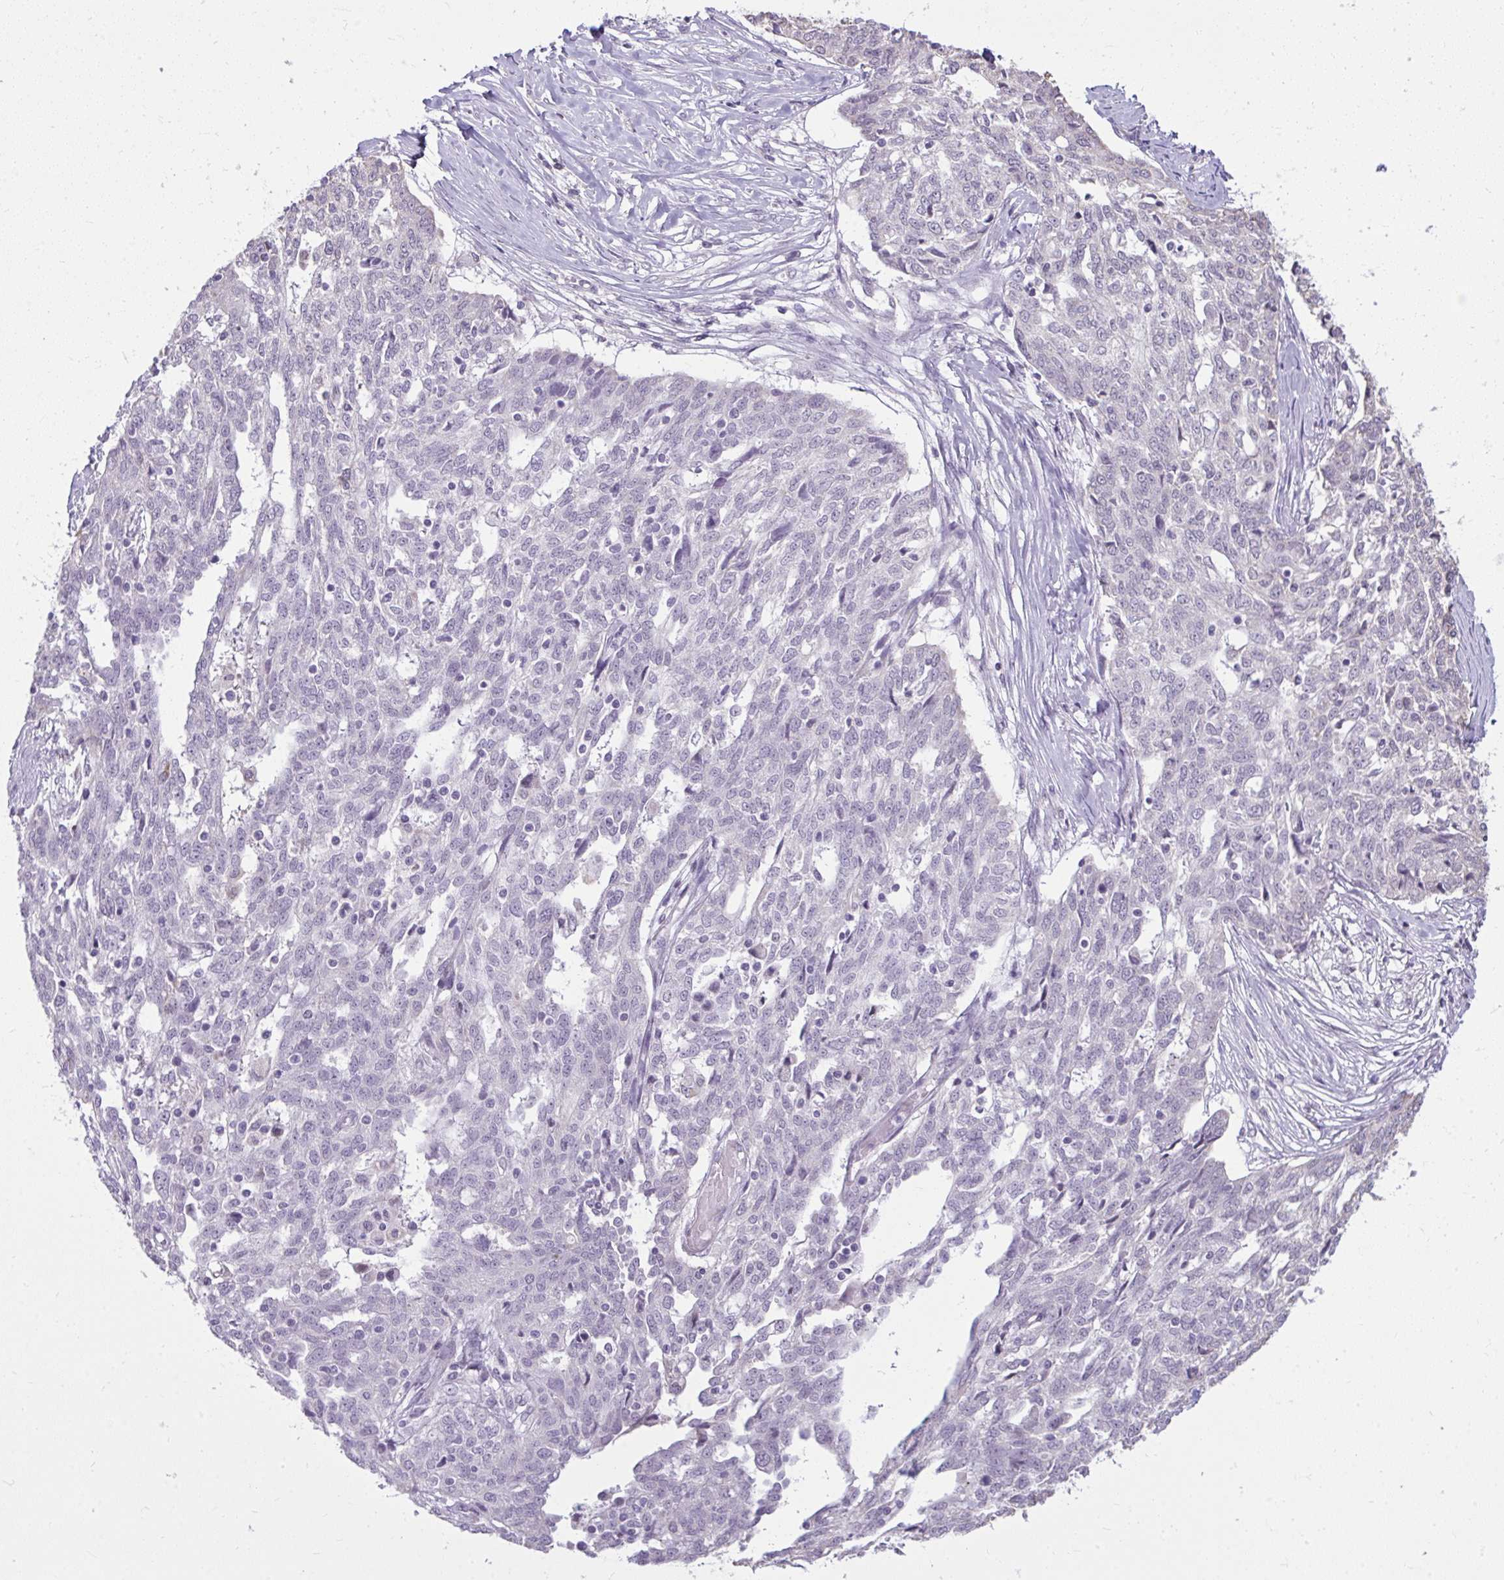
{"staining": {"intensity": "negative", "quantity": "none", "location": "none"}, "tissue": "ovarian cancer", "cell_type": "Tumor cells", "image_type": "cancer", "snomed": [{"axis": "morphology", "description": "Cystadenocarcinoma, serous, NOS"}, {"axis": "topography", "description": "Ovary"}], "caption": "Ovarian serous cystadenocarcinoma stained for a protein using immunohistochemistry (IHC) shows no staining tumor cells.", "gene": "NPPA", "patient": {"sex": "female", "age": 67}}